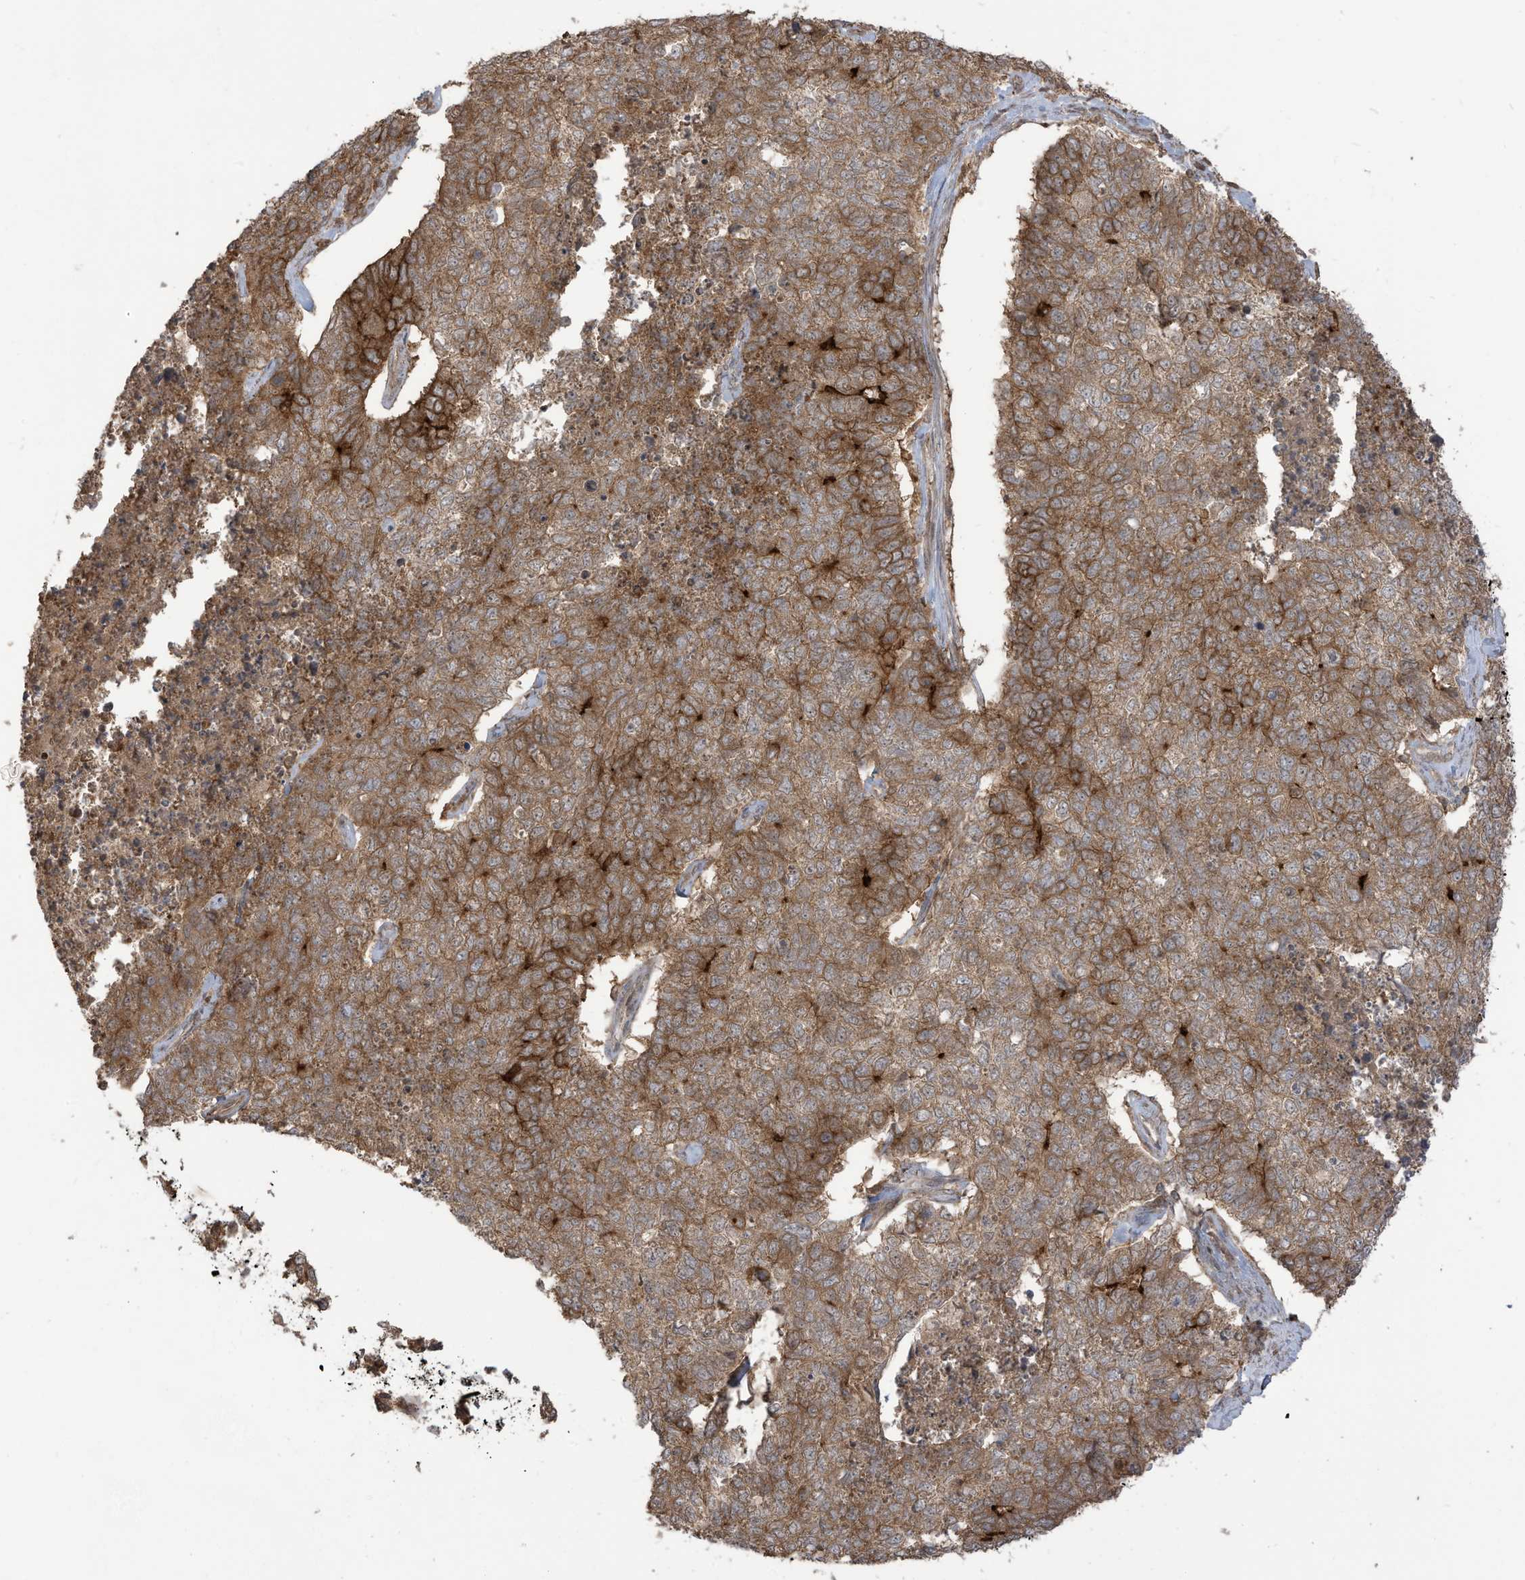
{"staining": {"intensity": "moderate", "quantity": ">75%", "location": "cytoplasmic/membranous"}, "tissue": "cervical cancer", "cell_type": "Tumor cells", "image_type": "cancer", "snomed": [{"axis": "morphology", "description": "Squamous cell carcinoma, NOS"}, {"axis": "topography", "description": "Cervix"}], "caption": "This is a photomicrograph of IHC staining of cervical cancer (squamous cell carcinoma), which shows moderate positivity in the cytoplasmic/membranous of tumor cells.", "gene": "CARF", "patient": {"sex": "female", "age": 63}}